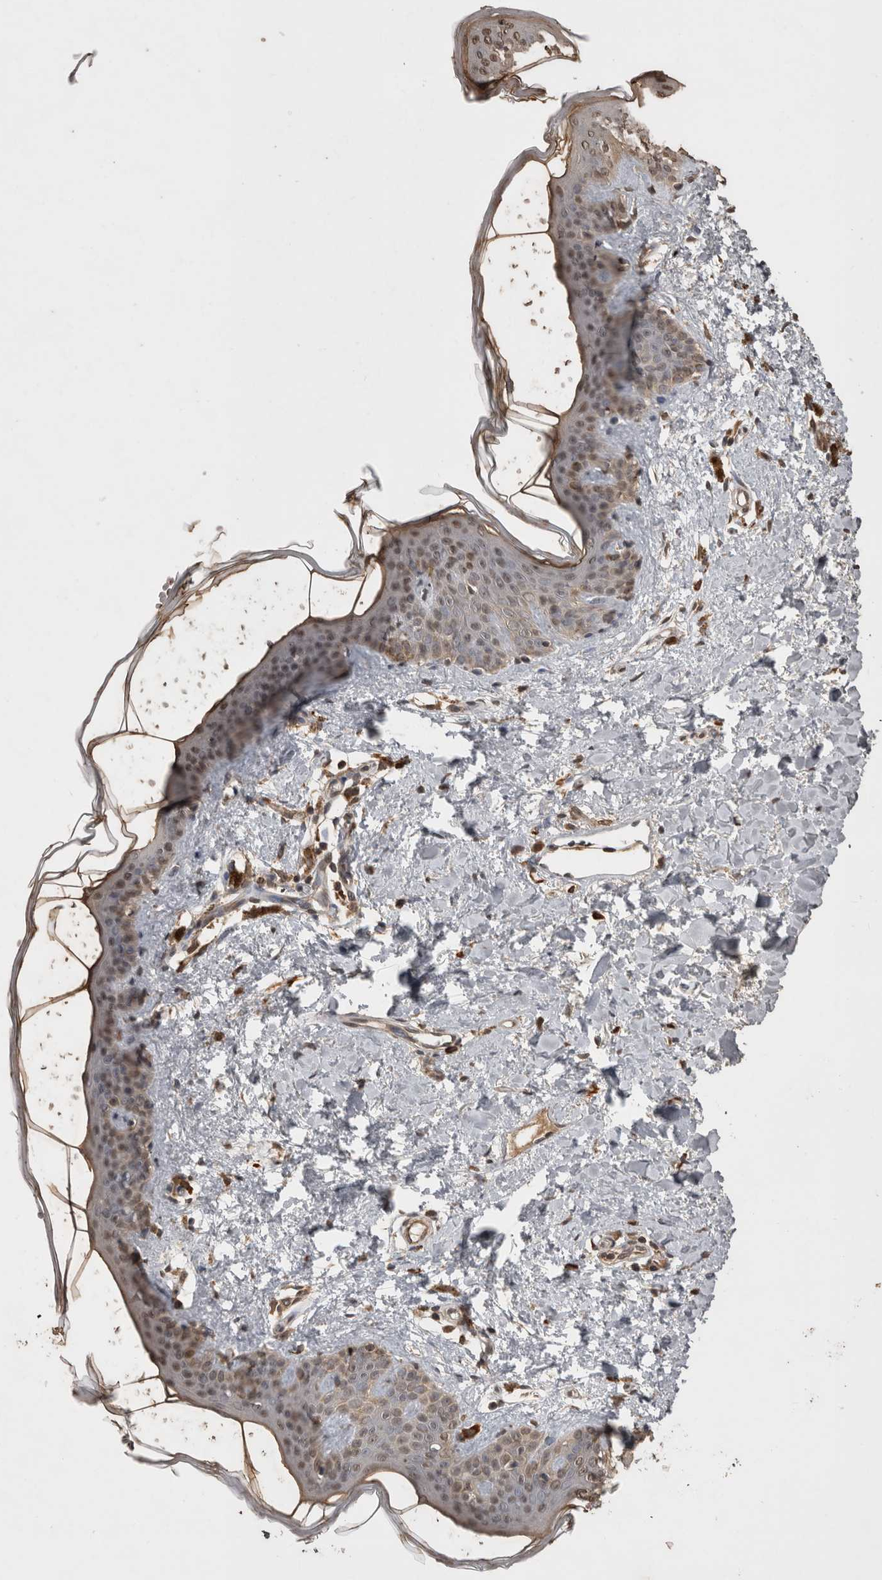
{"staining": {"intensity": "moderate", "quantity": ">75%", "location": "cytoplasmic/membranous"}, "tissue": "skin", "cell_type": "Fibroblasts", "image_type": "normal", "snomed": [{"axis": "morphology", "description": "Normal tissue, NOS"}, {"axis": "topography", "description": "Skin"}], "caption": "High-magnification brightfield microscopy of normal skin stained with DAB (3,3'-diaminobenzidine) (brown) and counterstained with hematoxylin (blue). fibroblasts exhibit moderate cytoplasmic/membranous staining is identified in about>75% of cells. (IHC, brightfield microscopy, high magnification).", "gene": "SOCS5", "patient": {"sex": "female", "age": 46}}